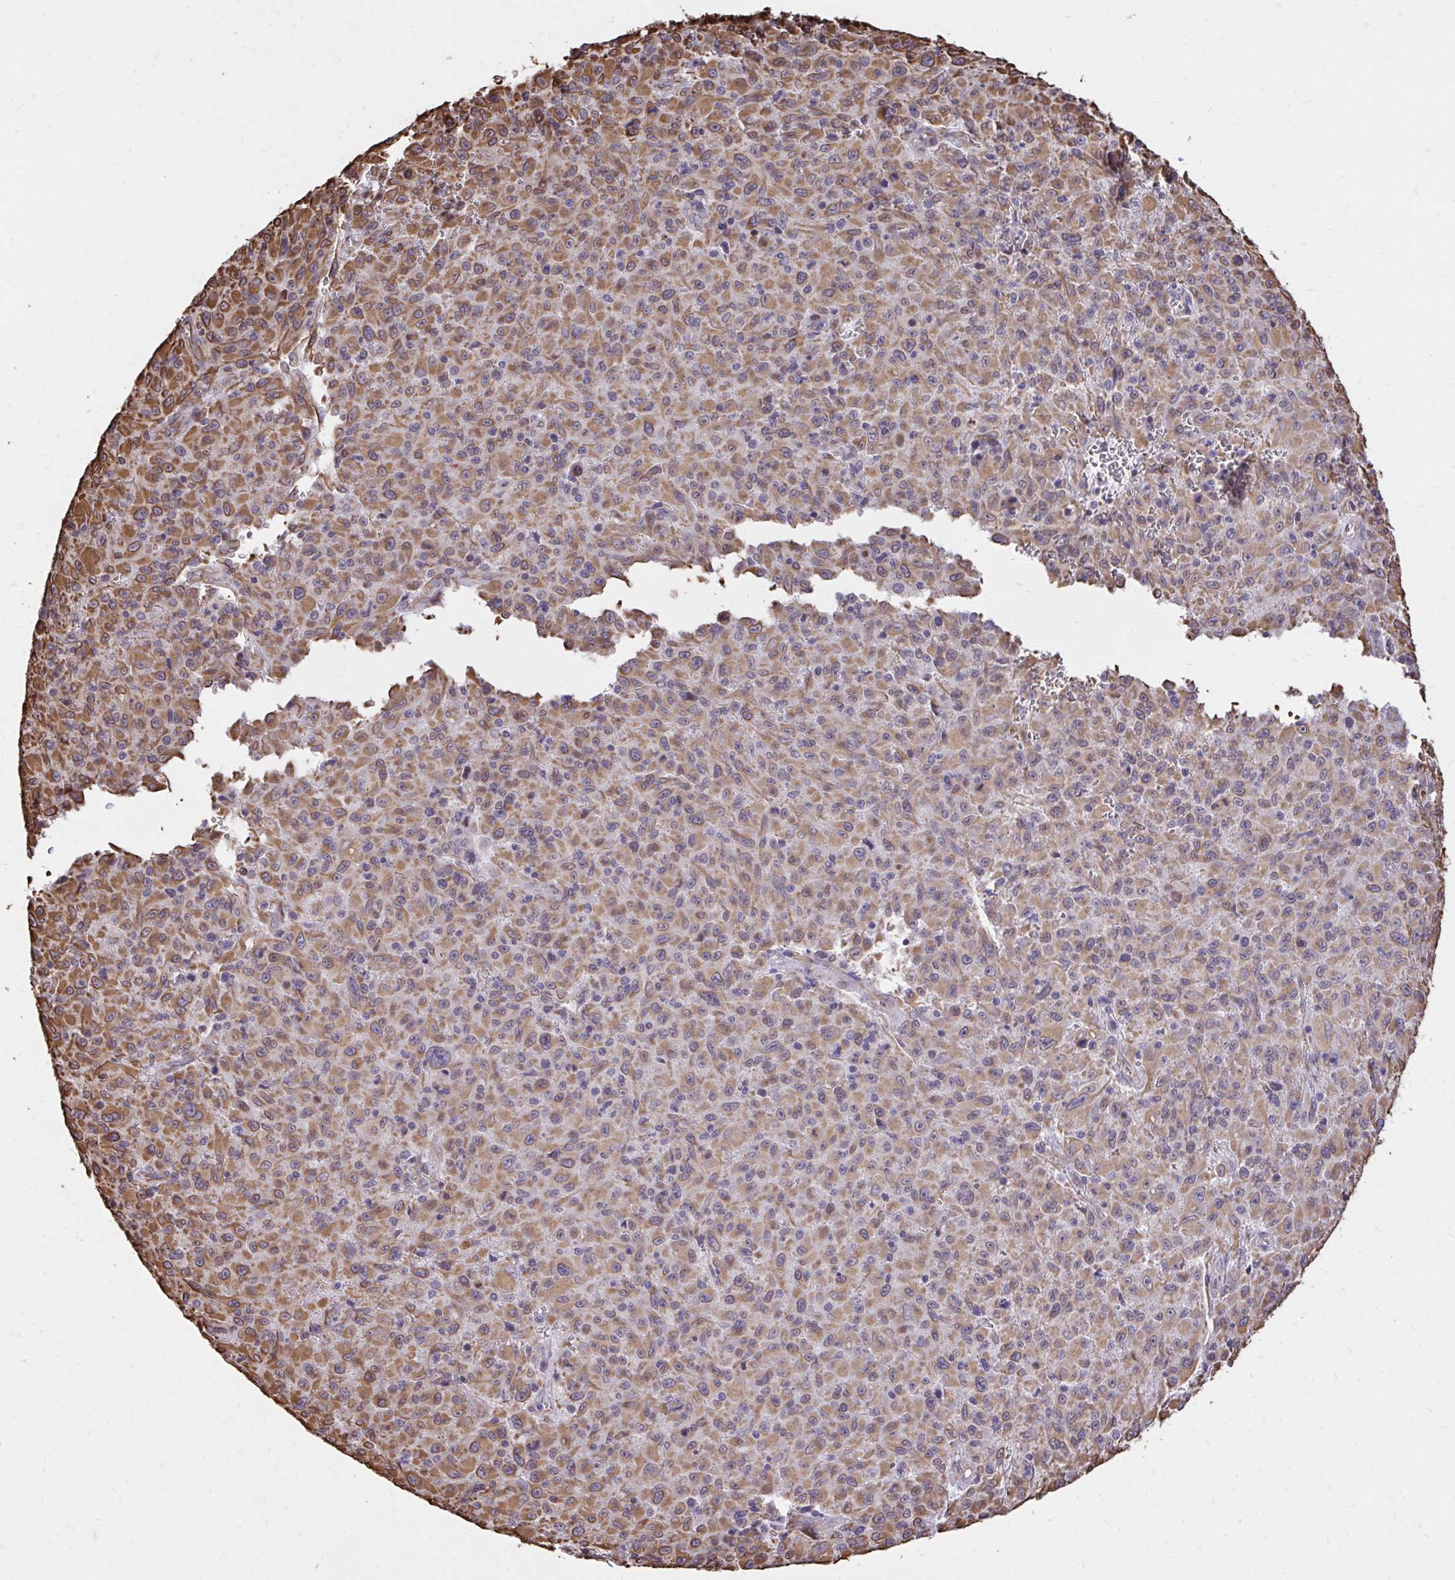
{"staining": {"intensity": "moderate", "quantity": ">75%", "location": "cytoplasmic/membranous"}, "tissue": "melanoma", "cell_type": "Tumor cells", "image_type": "cancer", "snomed": [{"axis": "morphology", "description": "Malignant melanoma, NOS"}, {"axis": "topography", "description": "Skin"}], "caption": "This micrograph reveals IHC staining of human malignant melanoma, with medium moderate cytoplasmic/membranous positivity in approximately >75% of tumor cells.", "gene": "RNF103", "patient": {"sex": "male", "age": 46}}